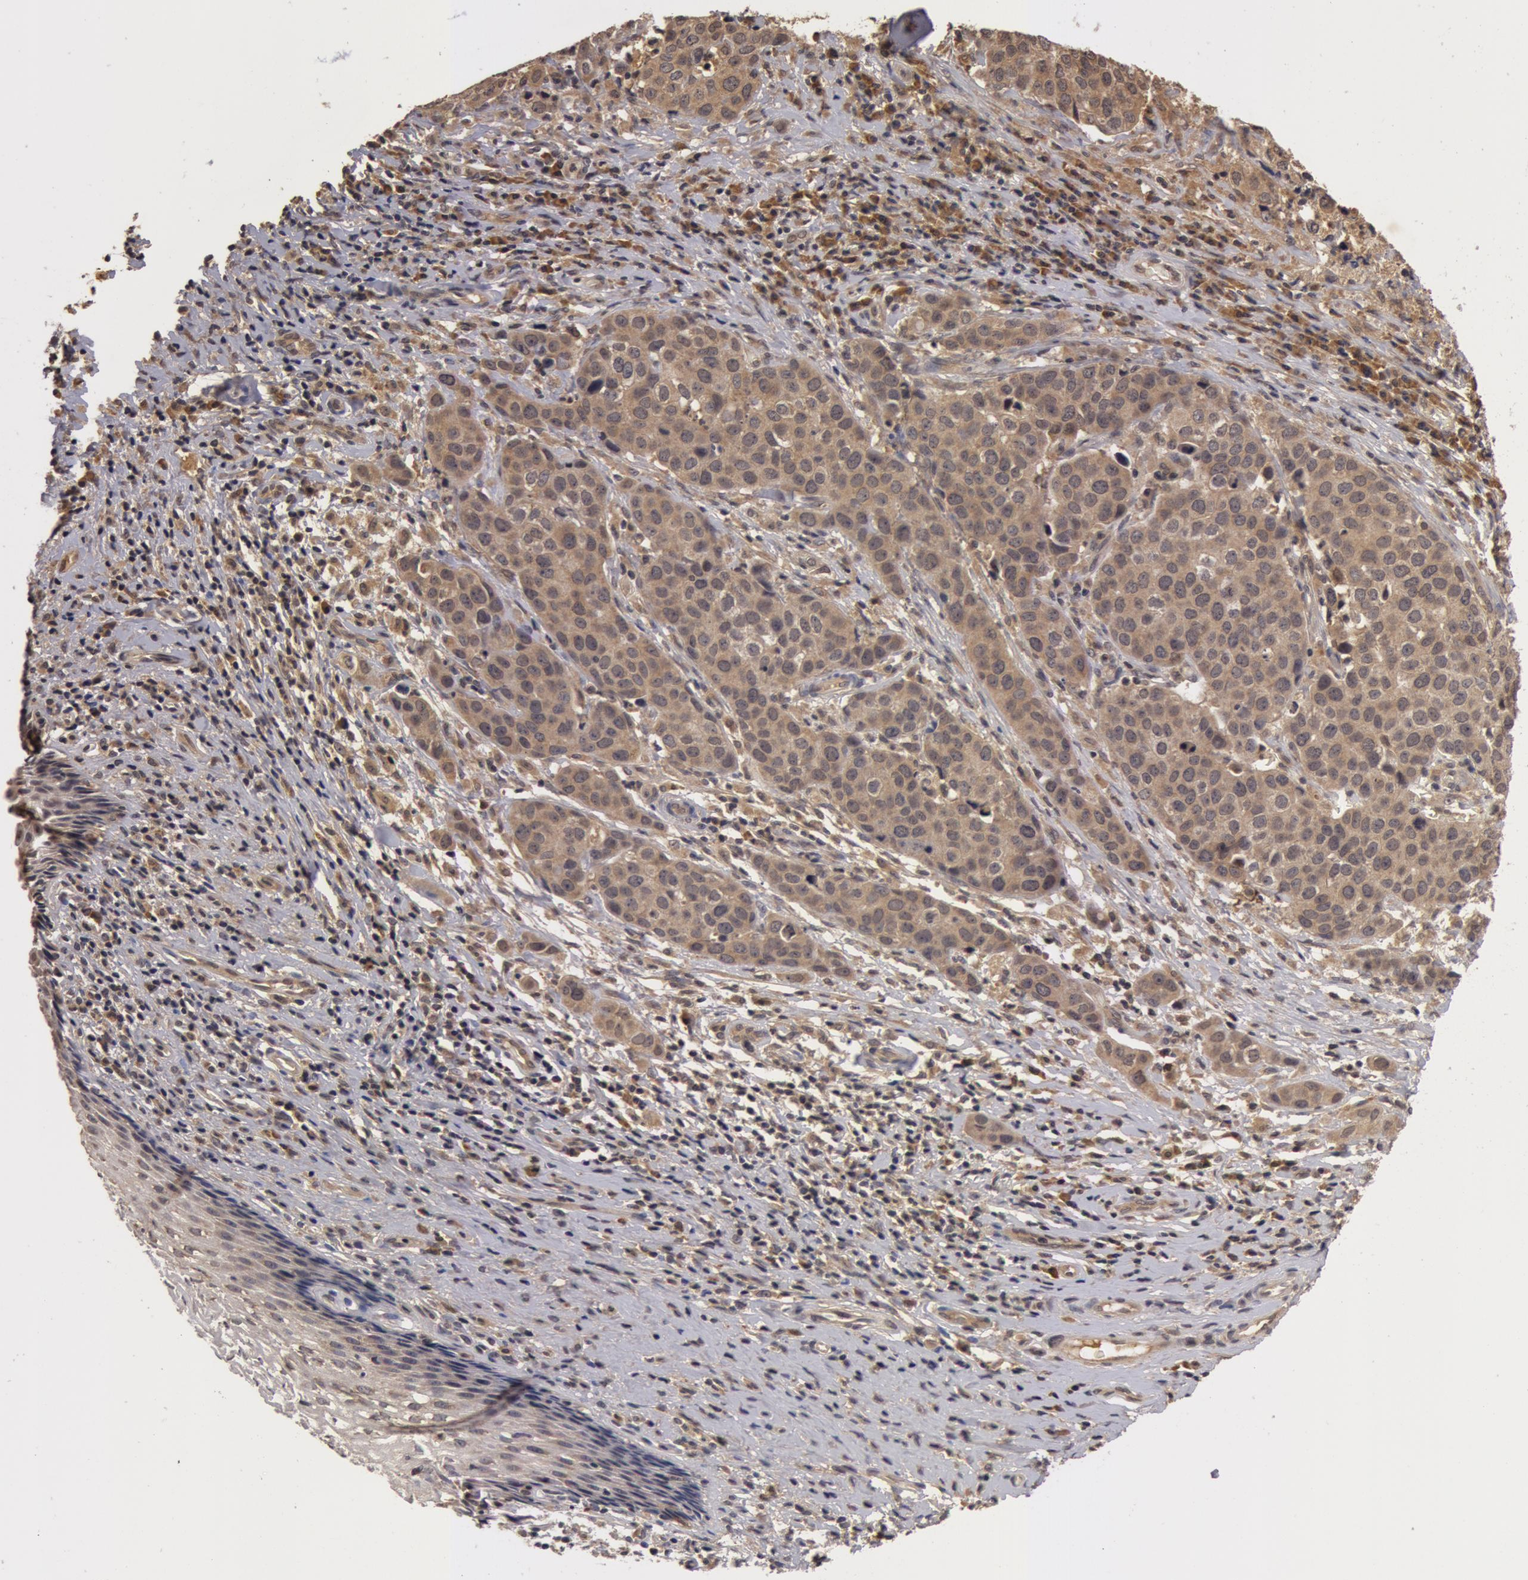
{"staining": {"intensity": "moderate", "quantity": ">75%", "location": "cytoplasmic/membranous"}, "tissue": "cervical cancer", "cell_type": "Tumor cells", "image_type": "cancer", "snomed": [{"axis": "morphology", "description": "Squamous cell carcinoma, NOS"}, {"axis": "topography", "description": "Cervix"}], "caption": "Brown immunohistochemical staining in human cervical cancer (squamous cell carcinoma) exhibits moderate cytoplasmic/membranous staining in approximately >75% of tumor cells.", "gene": "BCHE", "patient": {"sex": "female", "age": 54}}